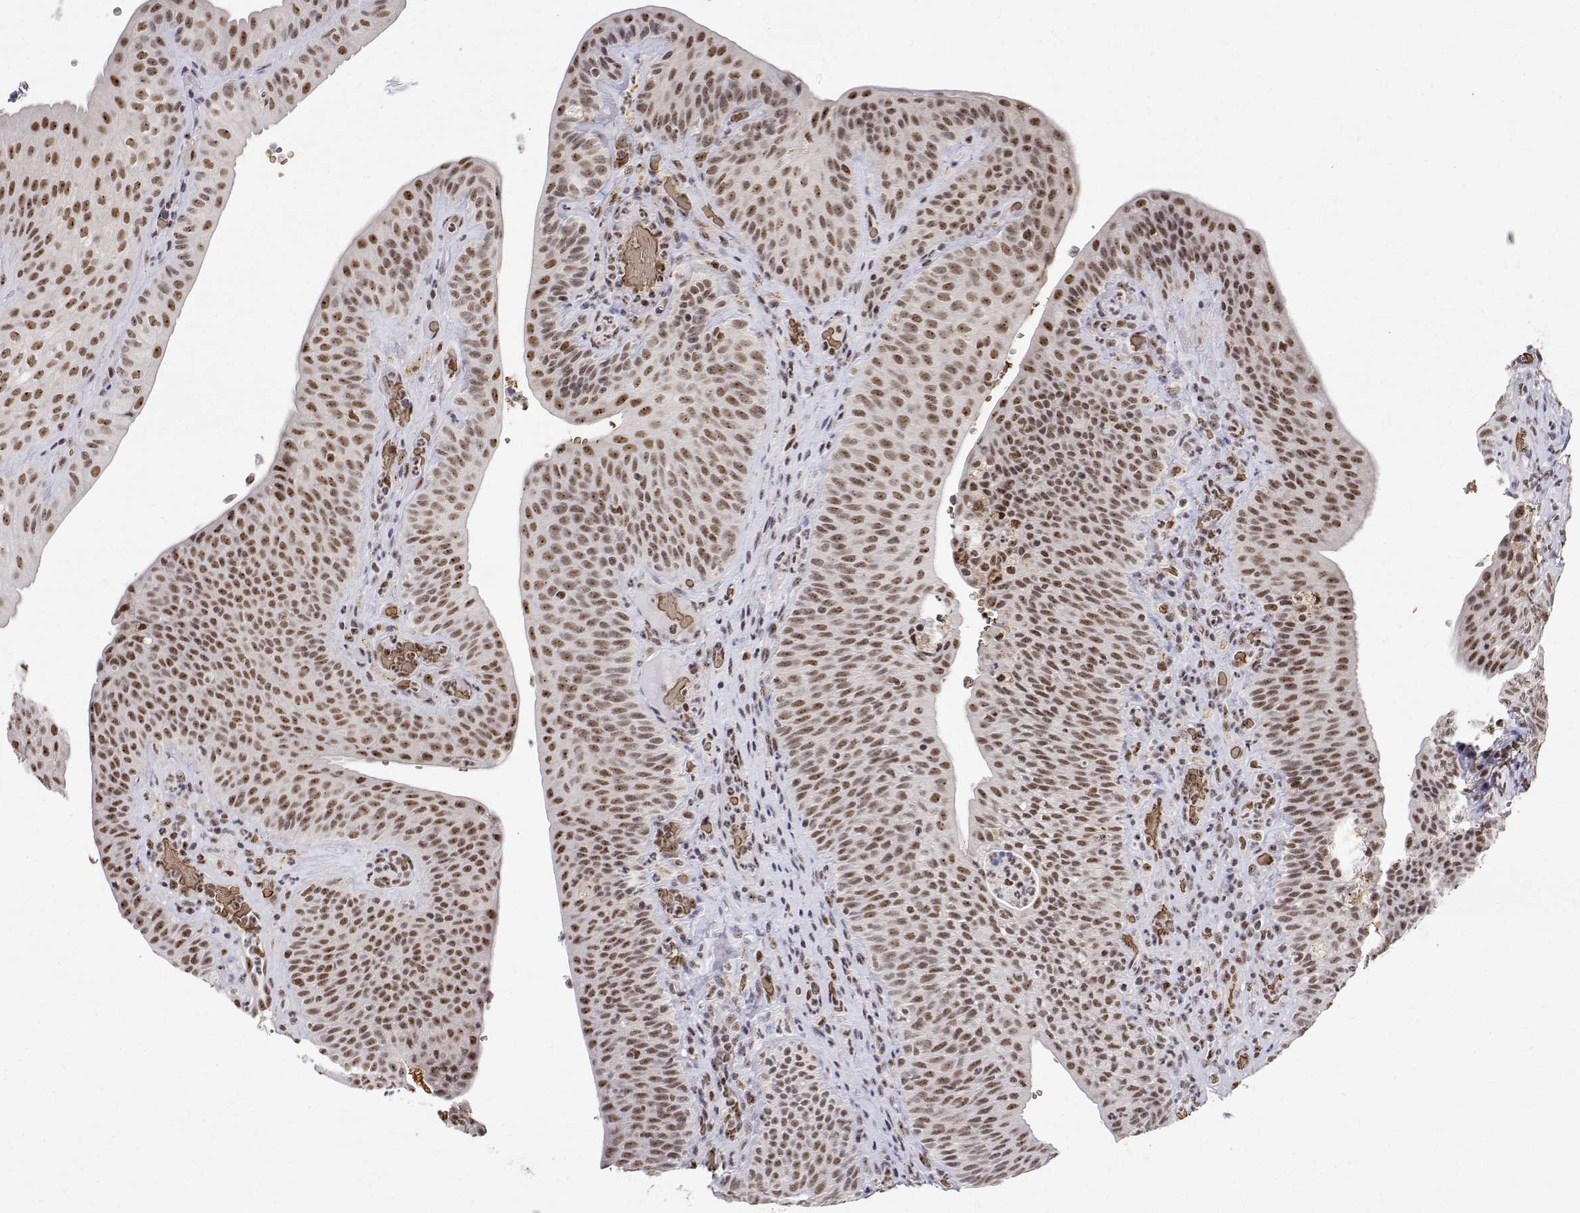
{"staining": {"intensity": "moderate", "quantity": ">75%", "location": "nuclear"}, "tissue": "urinary bladder", "cell_type": "Urothelial cells", "image_type": "normal", "snomed": [{"axis": "morphology", "description": "Normal tissue, NOS"}, {"axis": "topography", "description": "Urinary bladder"}, {"axis": "topography", "description": "Peripheral nerve tissue"}], "caption": "A histopathology image showing moderate nuclear staining in approximately >75% of urothelial cells in unremarkable urinary bladder, as visualized by brown immunohistochemical staining.", "gene": "ADAR", "patient": {"sex": "male", "age": 66}}